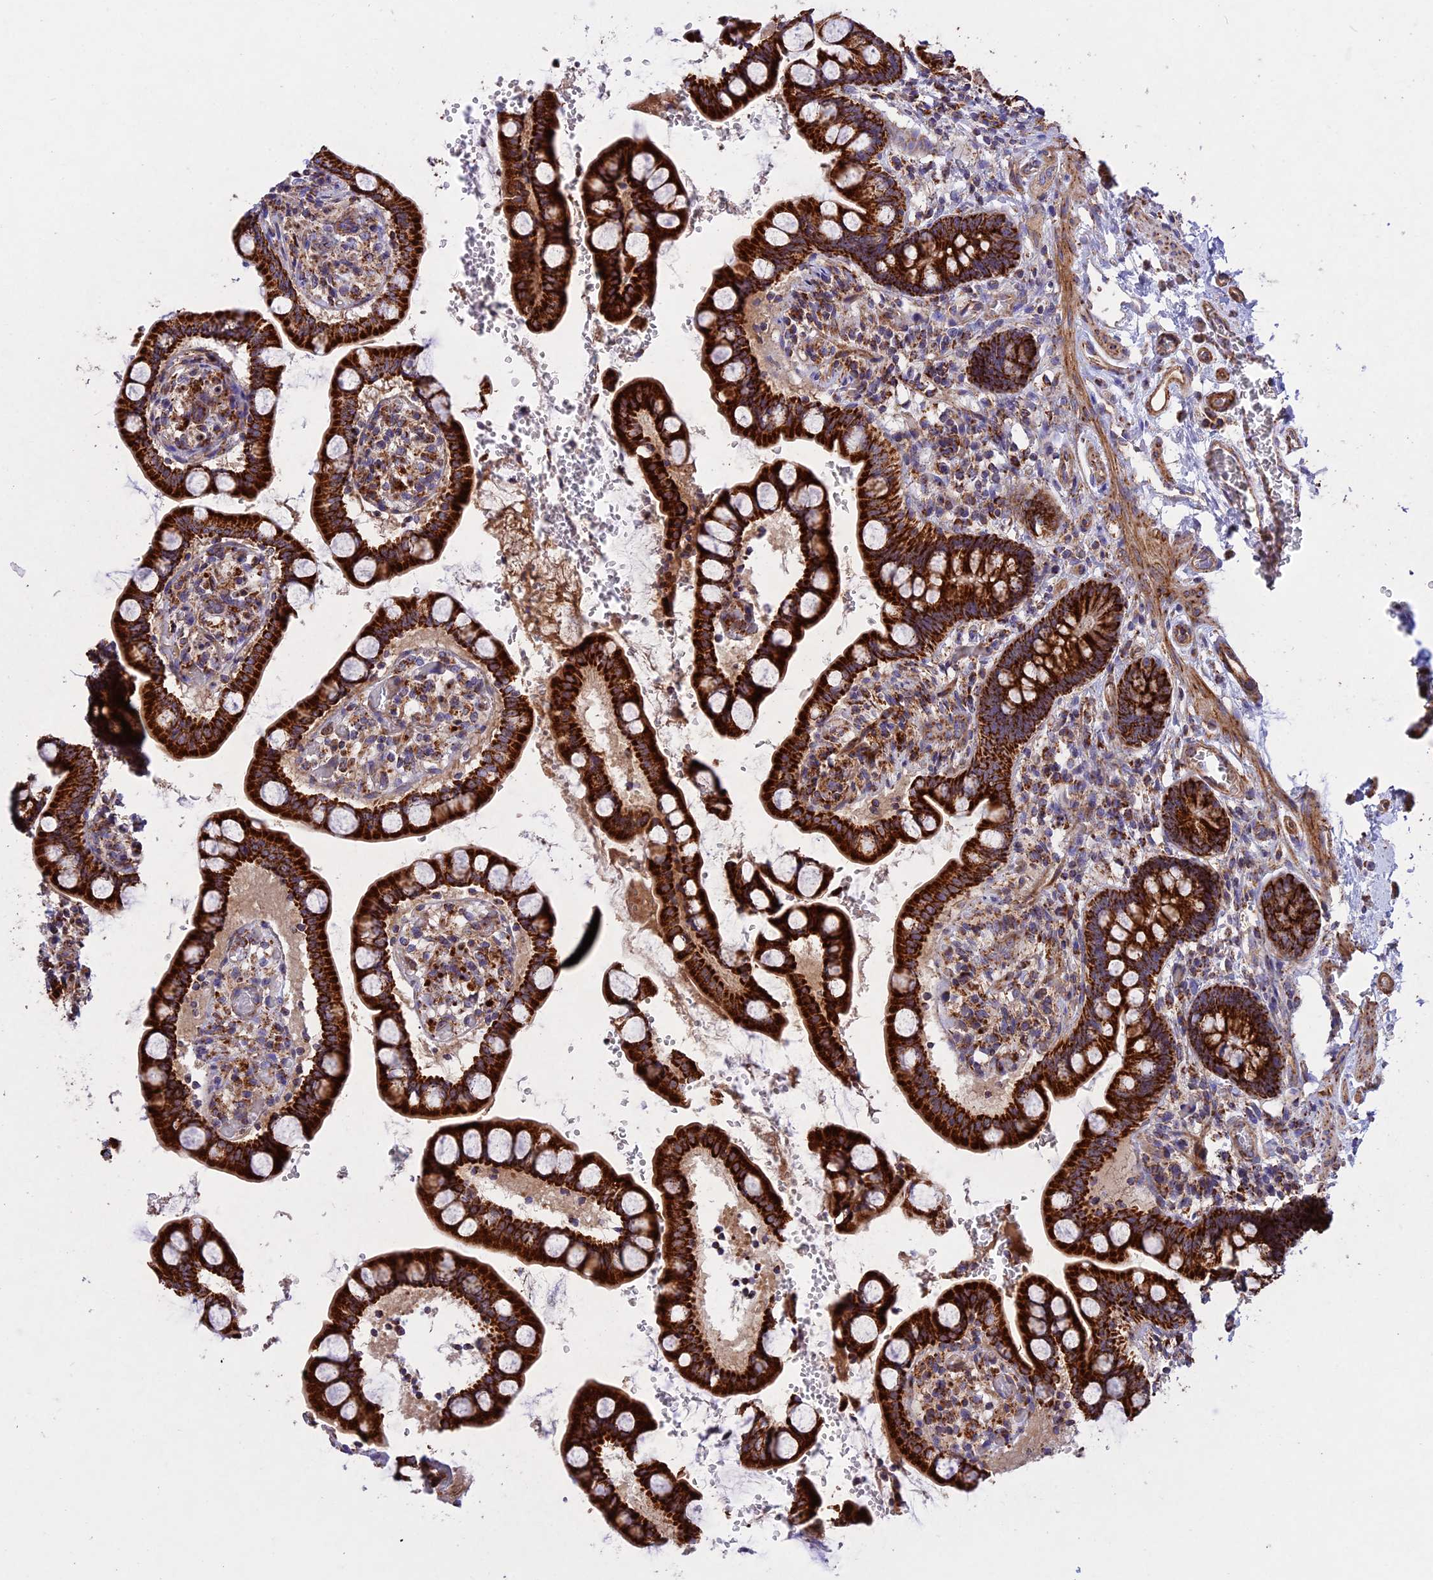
{"staining": {"intensity": "strong", "quantity": ">75%", "location": "cytoplasmic/membranous"}, "tissue": "small intestine", "cell_type": "Glandular cells", "image_type": "normal", "snomed": [{"axis": "morphology", "description": "Normal tissue, NOS"}, {"axis": "topography", "description": "Small intestine"}], "caption": "A brown stain shows strong cytoplasmic/membranous positivity of a protein in glandular cells of benign human small intestine. (brown staining indicates protein expression, while blue staining denotes nuclei).", "gene": "UQCRB", "patient": {"sex": "male", "age": 52}}